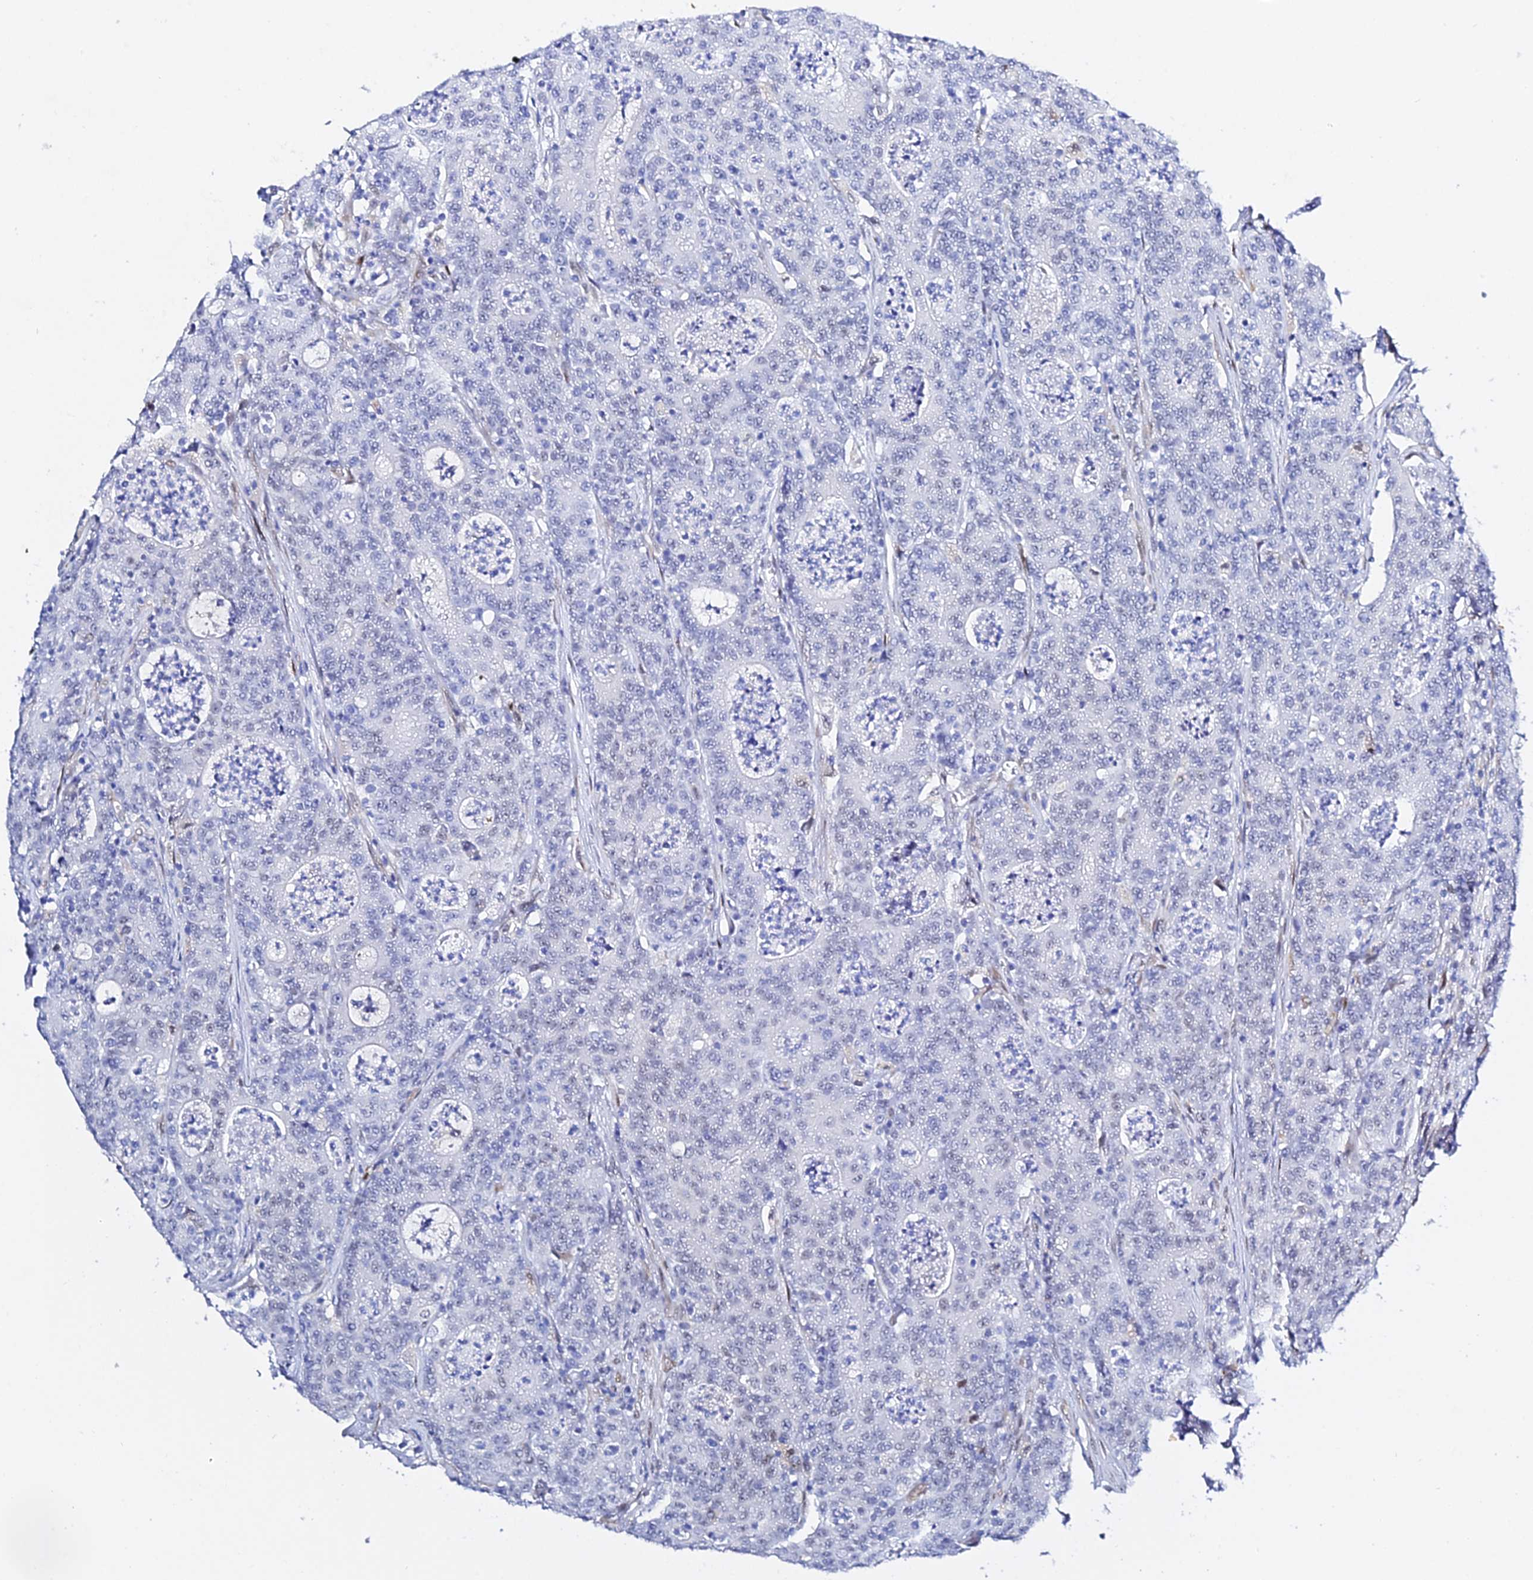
{"staining": {"intensity": "negative", "quantity": "none", "location": "none"}, "tissue": "colorectal cancer", "cell_type": "Tumor cells", "image_type": "cancer", "snomed": [{"axis": "morphology", "description": "Adenocarcinoma, NOS"}, {"axis": "topography", "description": "Colon"}], "caption": "An immunohistochemistry micrograph of adenocarcinoma (colorectal) is shown. There is no staining in tumor cells of adenocarcinoma (colorectal).", "gene": "POFUT2", "patient": {"sex": "male", "age": 83}}